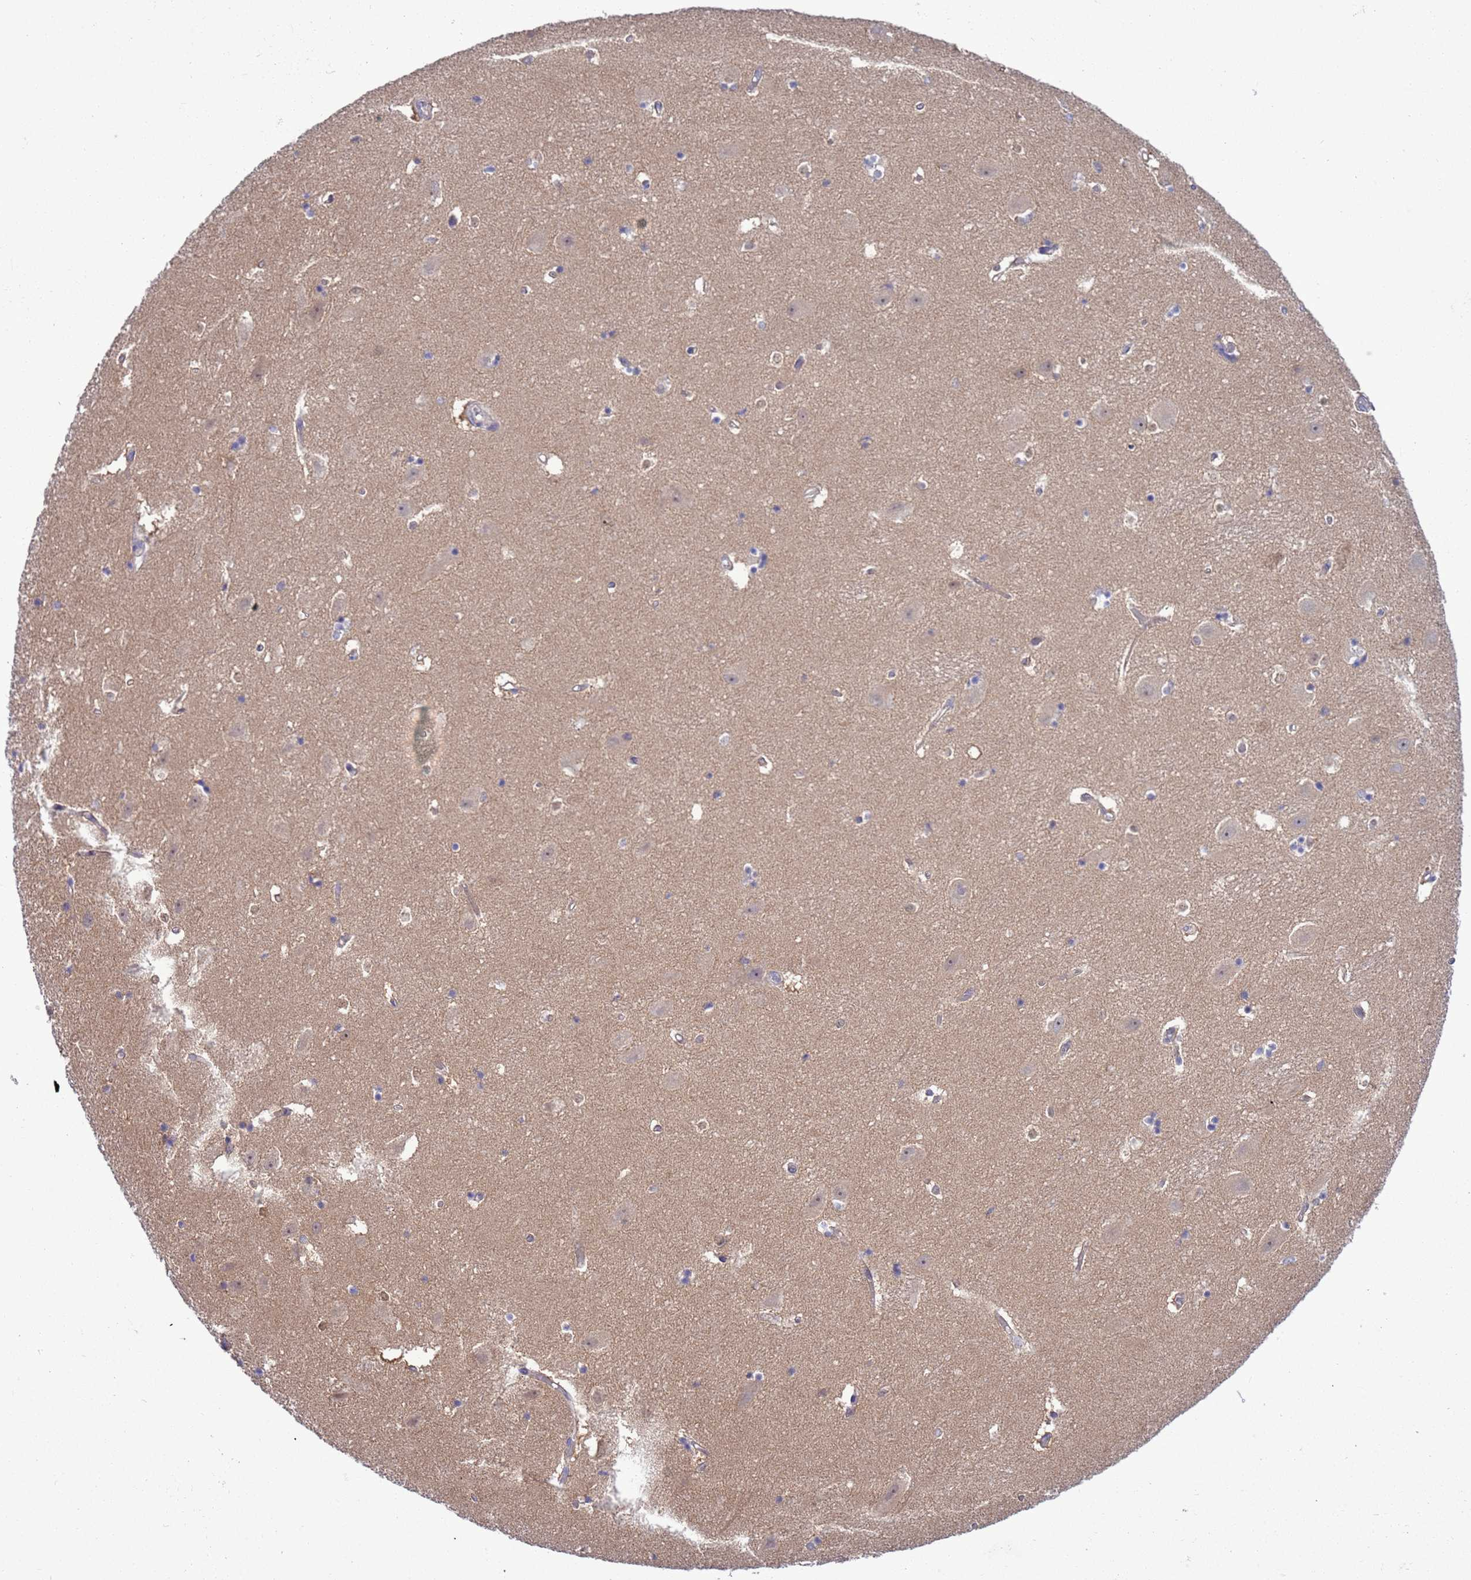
{"staining": {"intensity": "weak", "quantity": "<25%", "location": "cytoplasmic/membranous"}, "tissue": "hippocampus", "cell_type": "Glial cells", "image_type": "normal", "snomed": [{"axis": "morphology", "description": "Normal tissue, NOS"}, {"axis": "topography", "description": "Hippocampus"}], "caption": "The micrograph exhibits no significant staining in glial cells of hippocampus.", "gene": "ZNF461", "patient": {"sex": "female", "age": 52}}